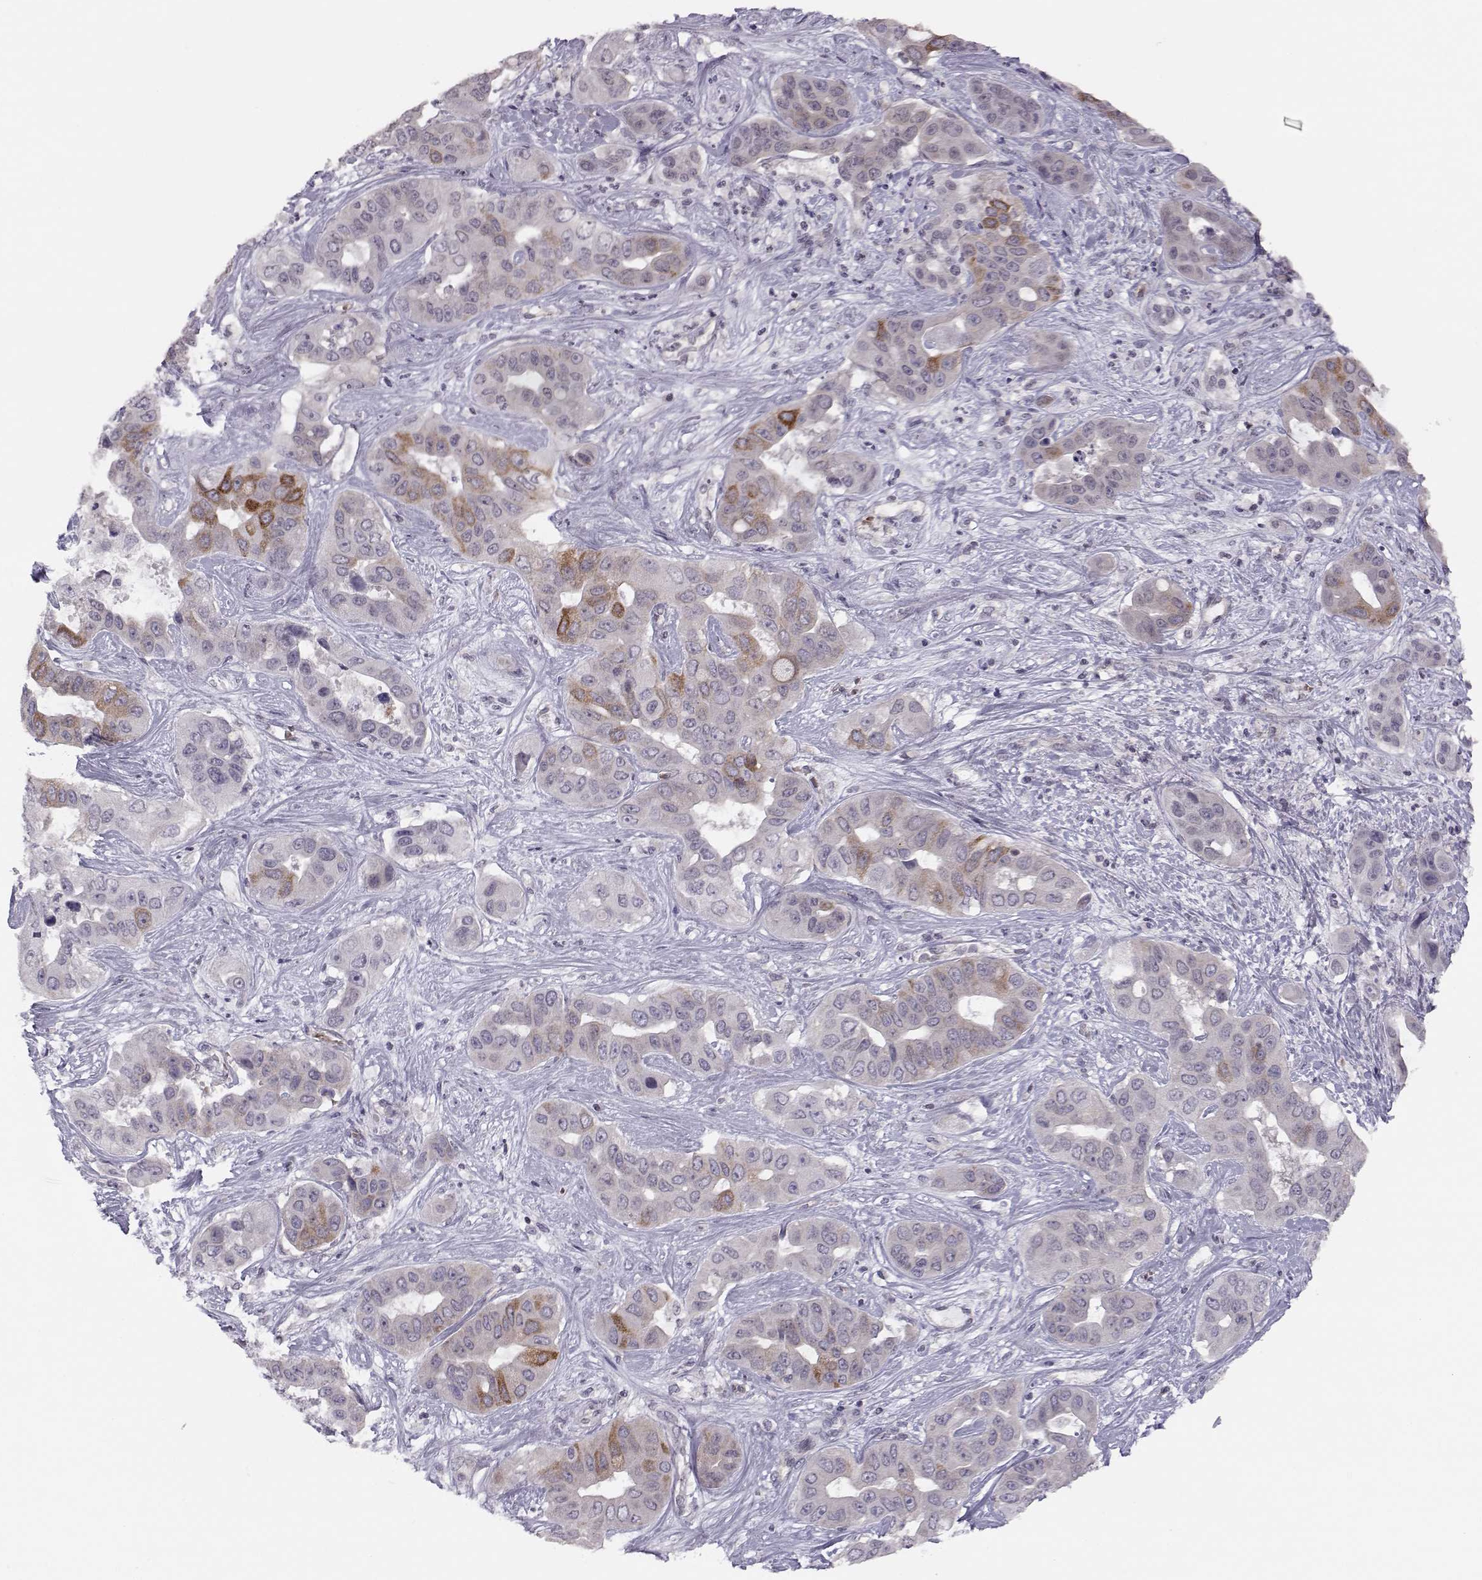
{"staining": {"intensity": "moderate", "quantity": "<25%", "location": "cytoplasmic/membranous"}, "tissue": "liver cancer", "cell_type": "Tumor cells", "image_type": "cancer", "snomed": [{"axis": "morphology", "description": "Cholangiocarcinoma"}, {"axis": "topography", "description": "Liver"}], "caption": "A low amount of moderate cytoplasmic/membranous positivity is present in approximately <25% of tumor cells in liver cancer tissue.", "gene": "KIF13B", "patient": {"sex": "female", "age": 52}}